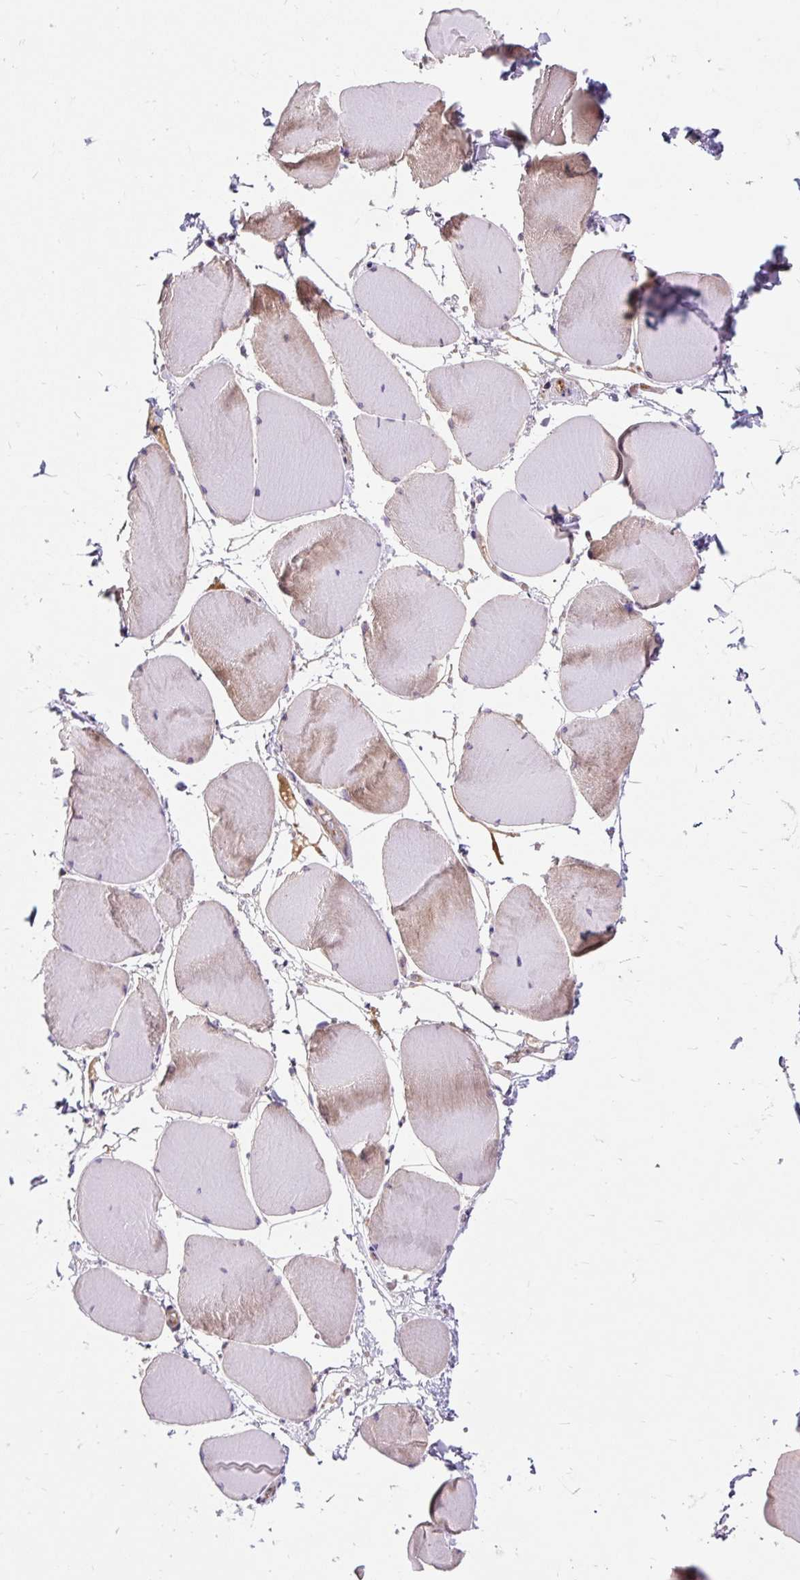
{"staining": {"intensity": "moderate", "quantity": "25%-75%", "location": "cytoplasmic/membranous"}, "tissue": "skeletal muscle", "cell_type": "Myocytes", "image_type": "normal", "snomed": [{"axis": "morphology", "description": "Normal tissue, NOS"}, {"axis": "topography", "description": "Skeletal muscle"}], "caption": "Immunohistochemical staining of normal human skeletal muscle reveals medium levels of moderate cytoplasmic/membranous expression in approximately 25%-75% of myocytes.", "gene": "CISD3", "patient": {"sex": "male", "age": 25}}